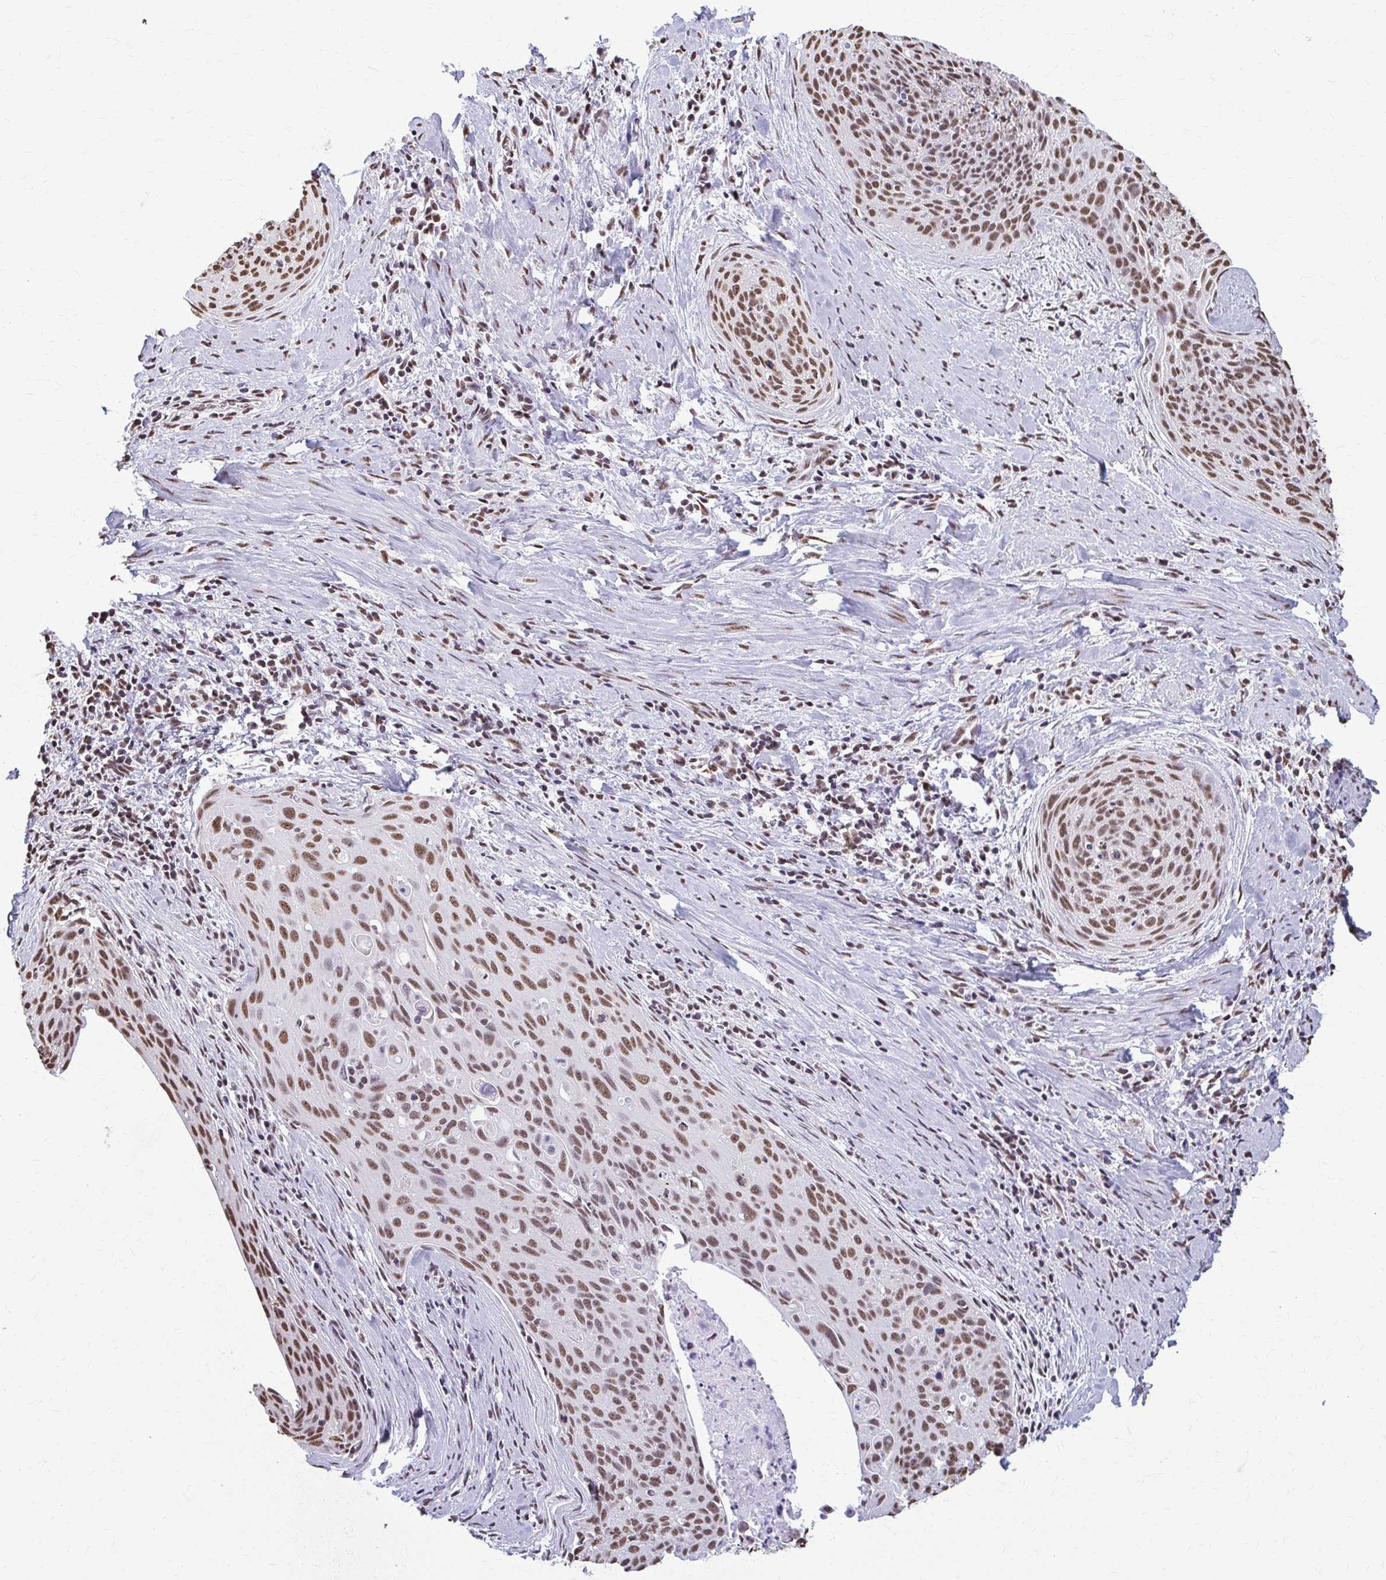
{"staining": {"intensity": "moderate", "quantity": ">75%", "location": "nuclear"}, "tissue": "cervical cancer", "cell_type": "Tumor cells", "image_type": "cancer", "snomed": [{"axis": "morphology", "description": "Squamous cell carcinoma, NOS"}, {"axis": "topography", "description": "Cervix"}], "caption": "Cervical squamous cell carcinoma tissue demonstrates moderate nuclear staining in approximately >75% of tumor cells", "gene": "SNRPA", "patient": {"sex": "female", "age": 55}}